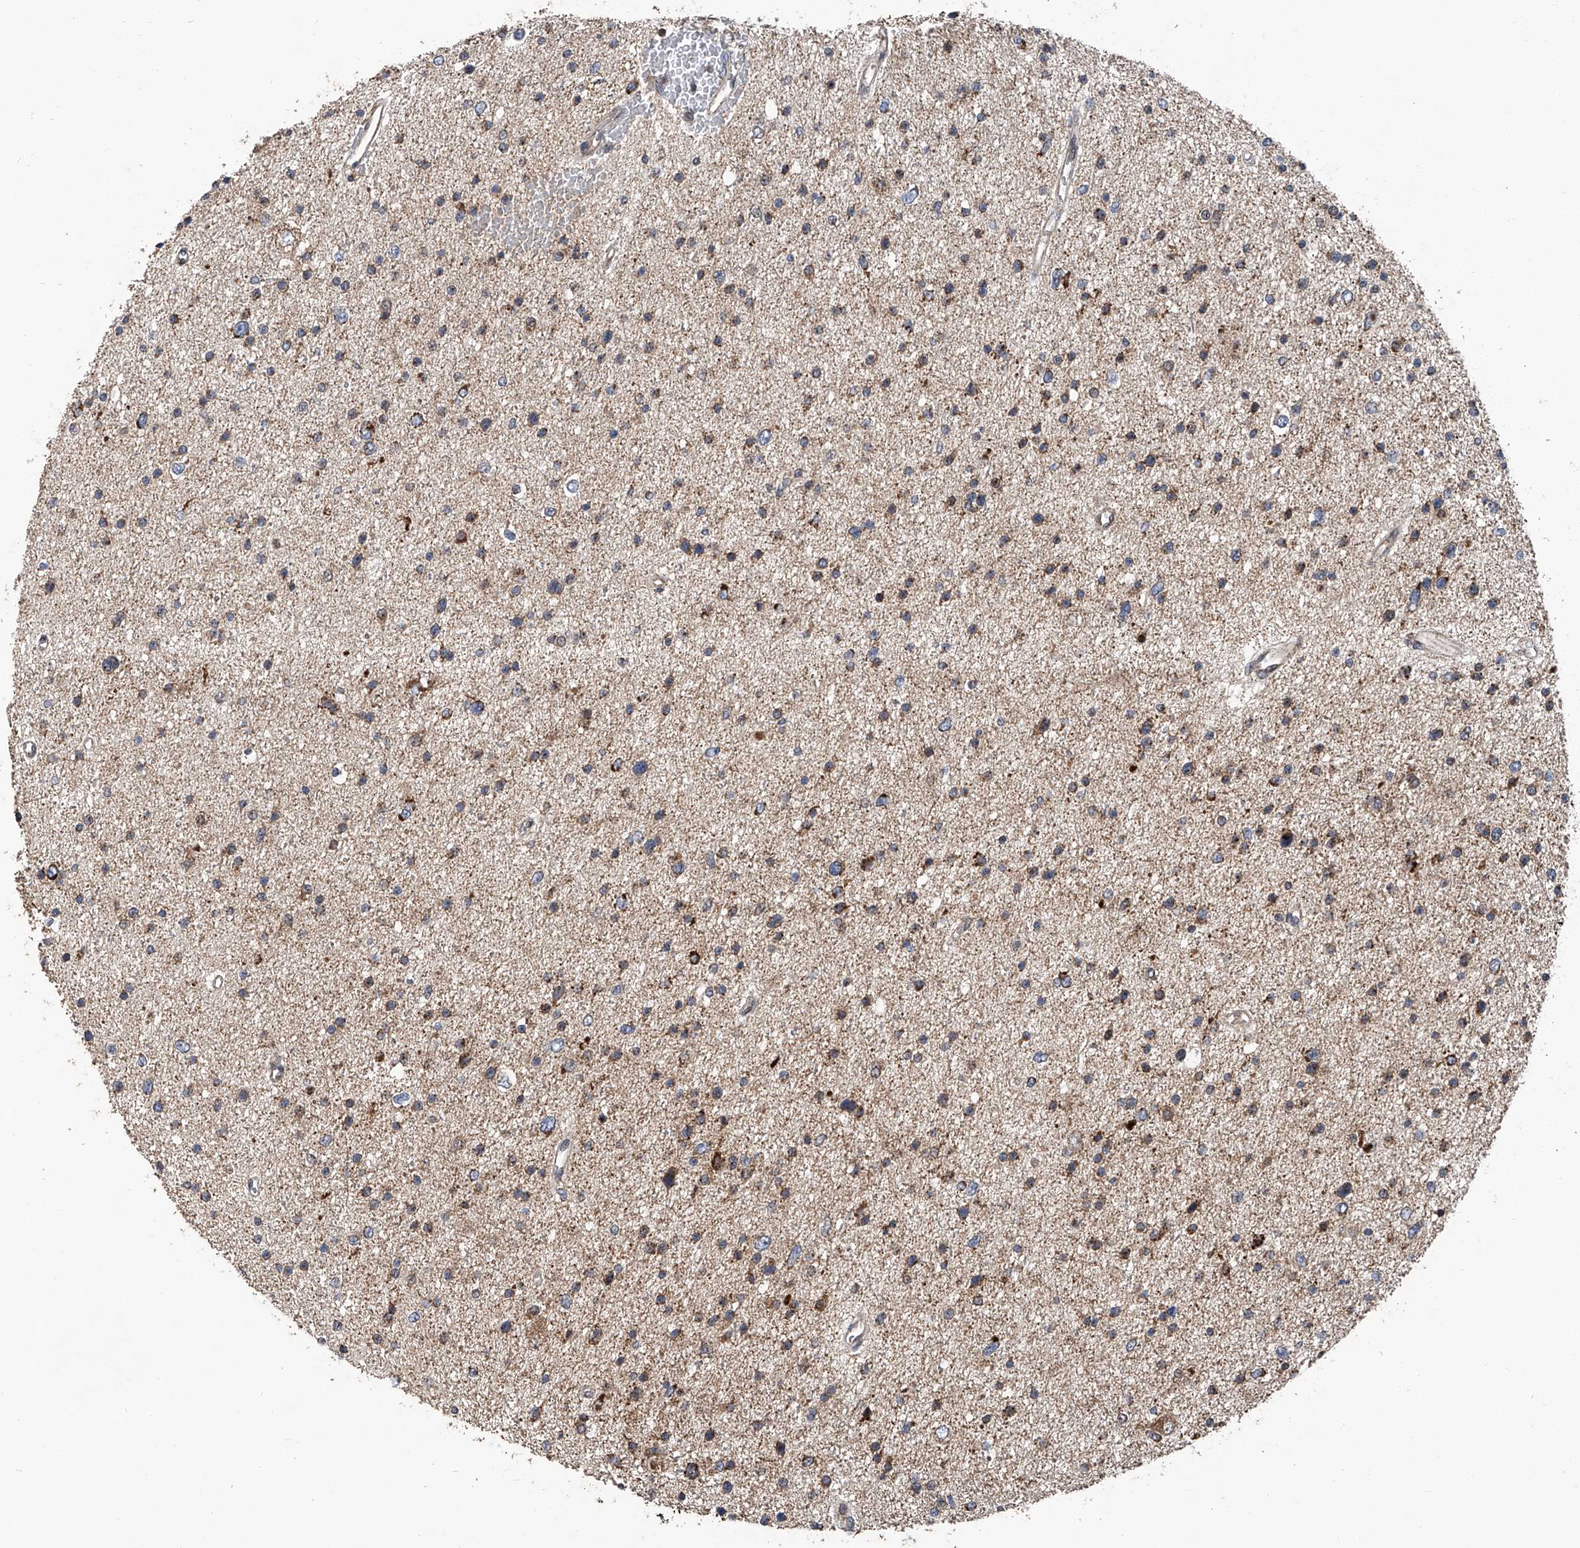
{"staining": {"intensity": "moderate", "quantity": ">75%", "location": "cytoplasmic/membranous"}, "tissue": "glioma", "cell_type": "Tumor cells", "image_type": "cancer", "snomed": [{"axis": "morphology", "description": "Glioma, malignant, Low grade"}, {"axis": "topography", "description": "Brain"}], "caption": "Glioma stained with IHC demonstrates moderate cytoplasmic/membranous expression in approximately >75% of tumor cells.", "gene": "BCKDHB", "patient": {"sex": "female", "age": 37}}